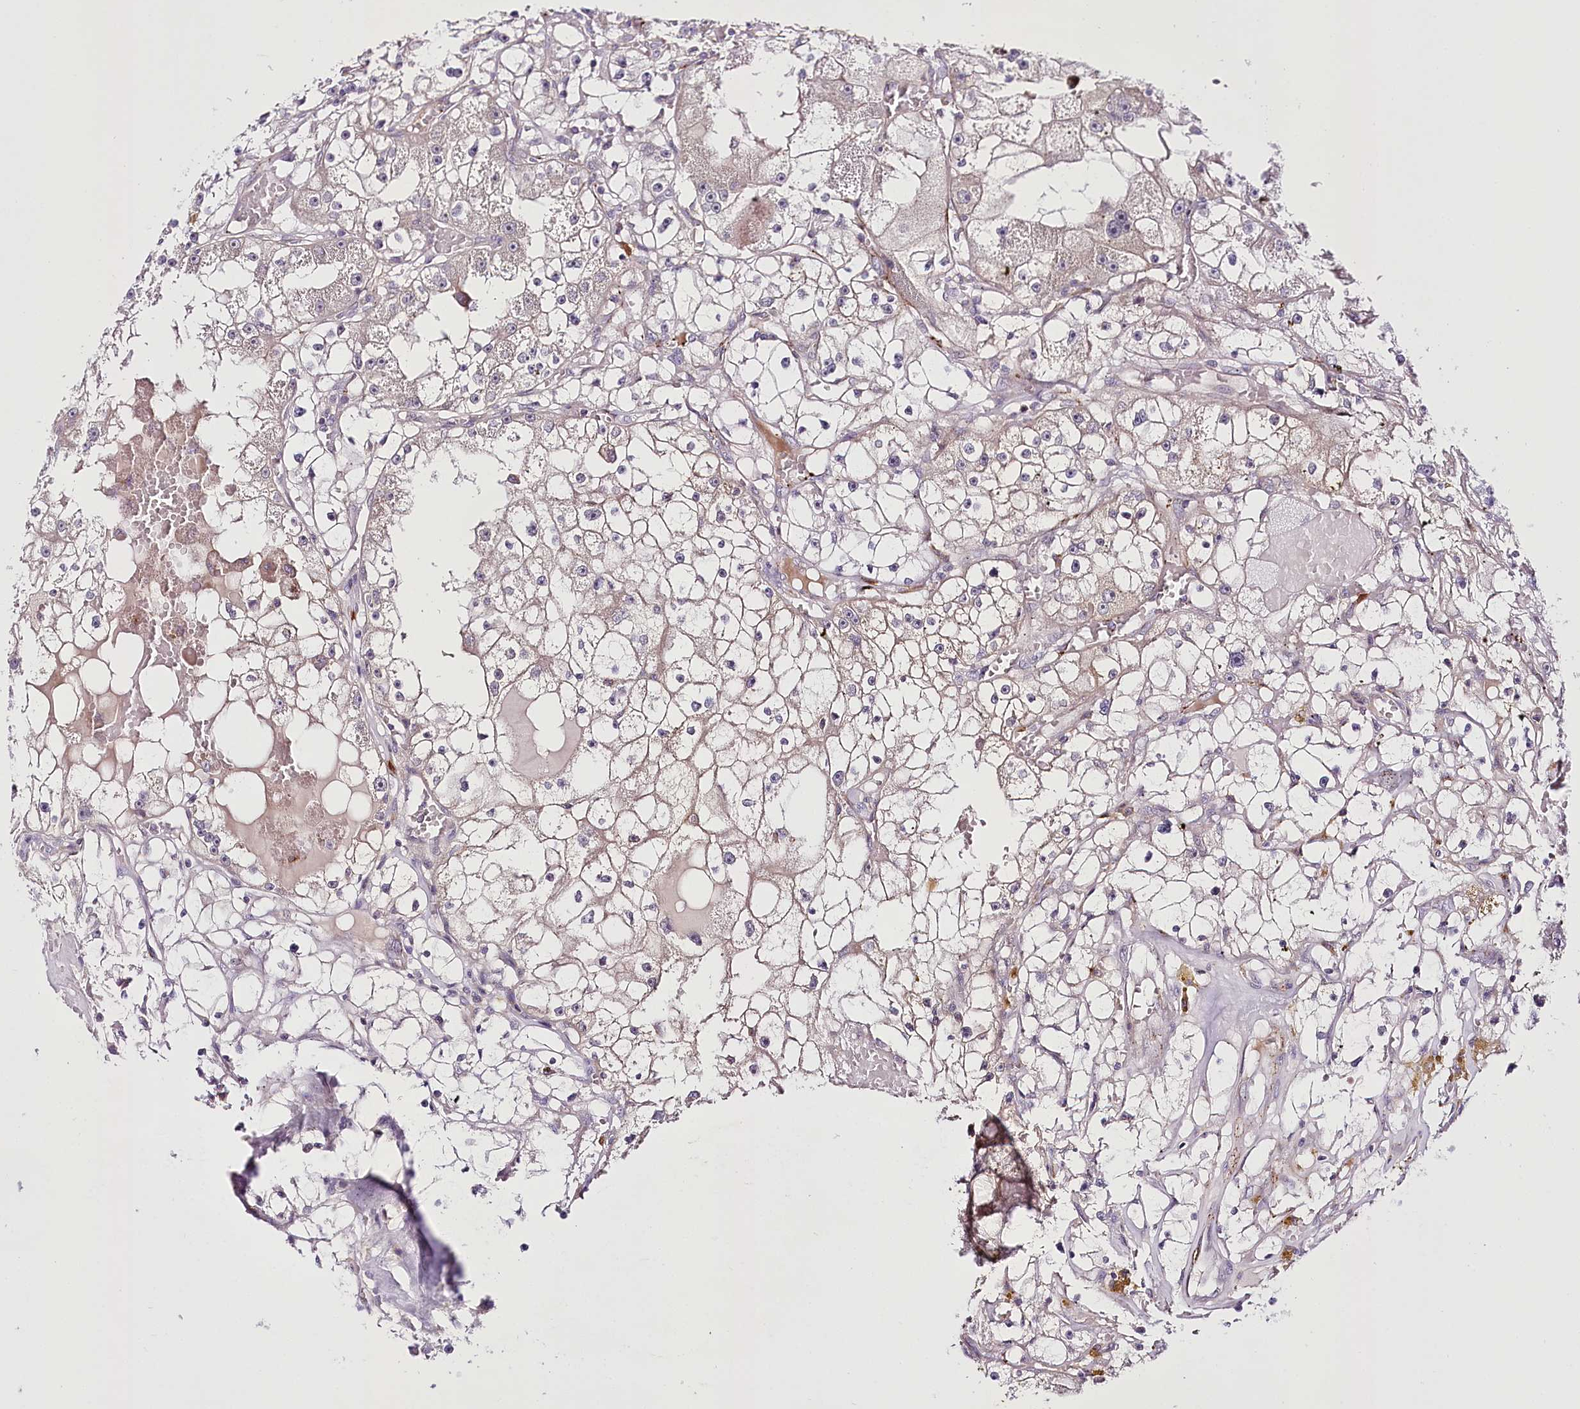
{"staining": {"intensity": "weak", "quantity": "<25%", "location": "cytoplasmic/membranous"}, "tissue": "renal cancer", "cell_type": "Tumor cells", "image_type": "cancer", "snomed": [{"axis": "morphology", "description": "Adenocarcinoma, NOS"}, {"axis": "topography", "description": "Kidney"}], "caption": "There is no significant staining in tumor cells of adenocarcinoma (renal).", "gene": "VWA5A", "patient": {"sex": "male", "age": 56}}